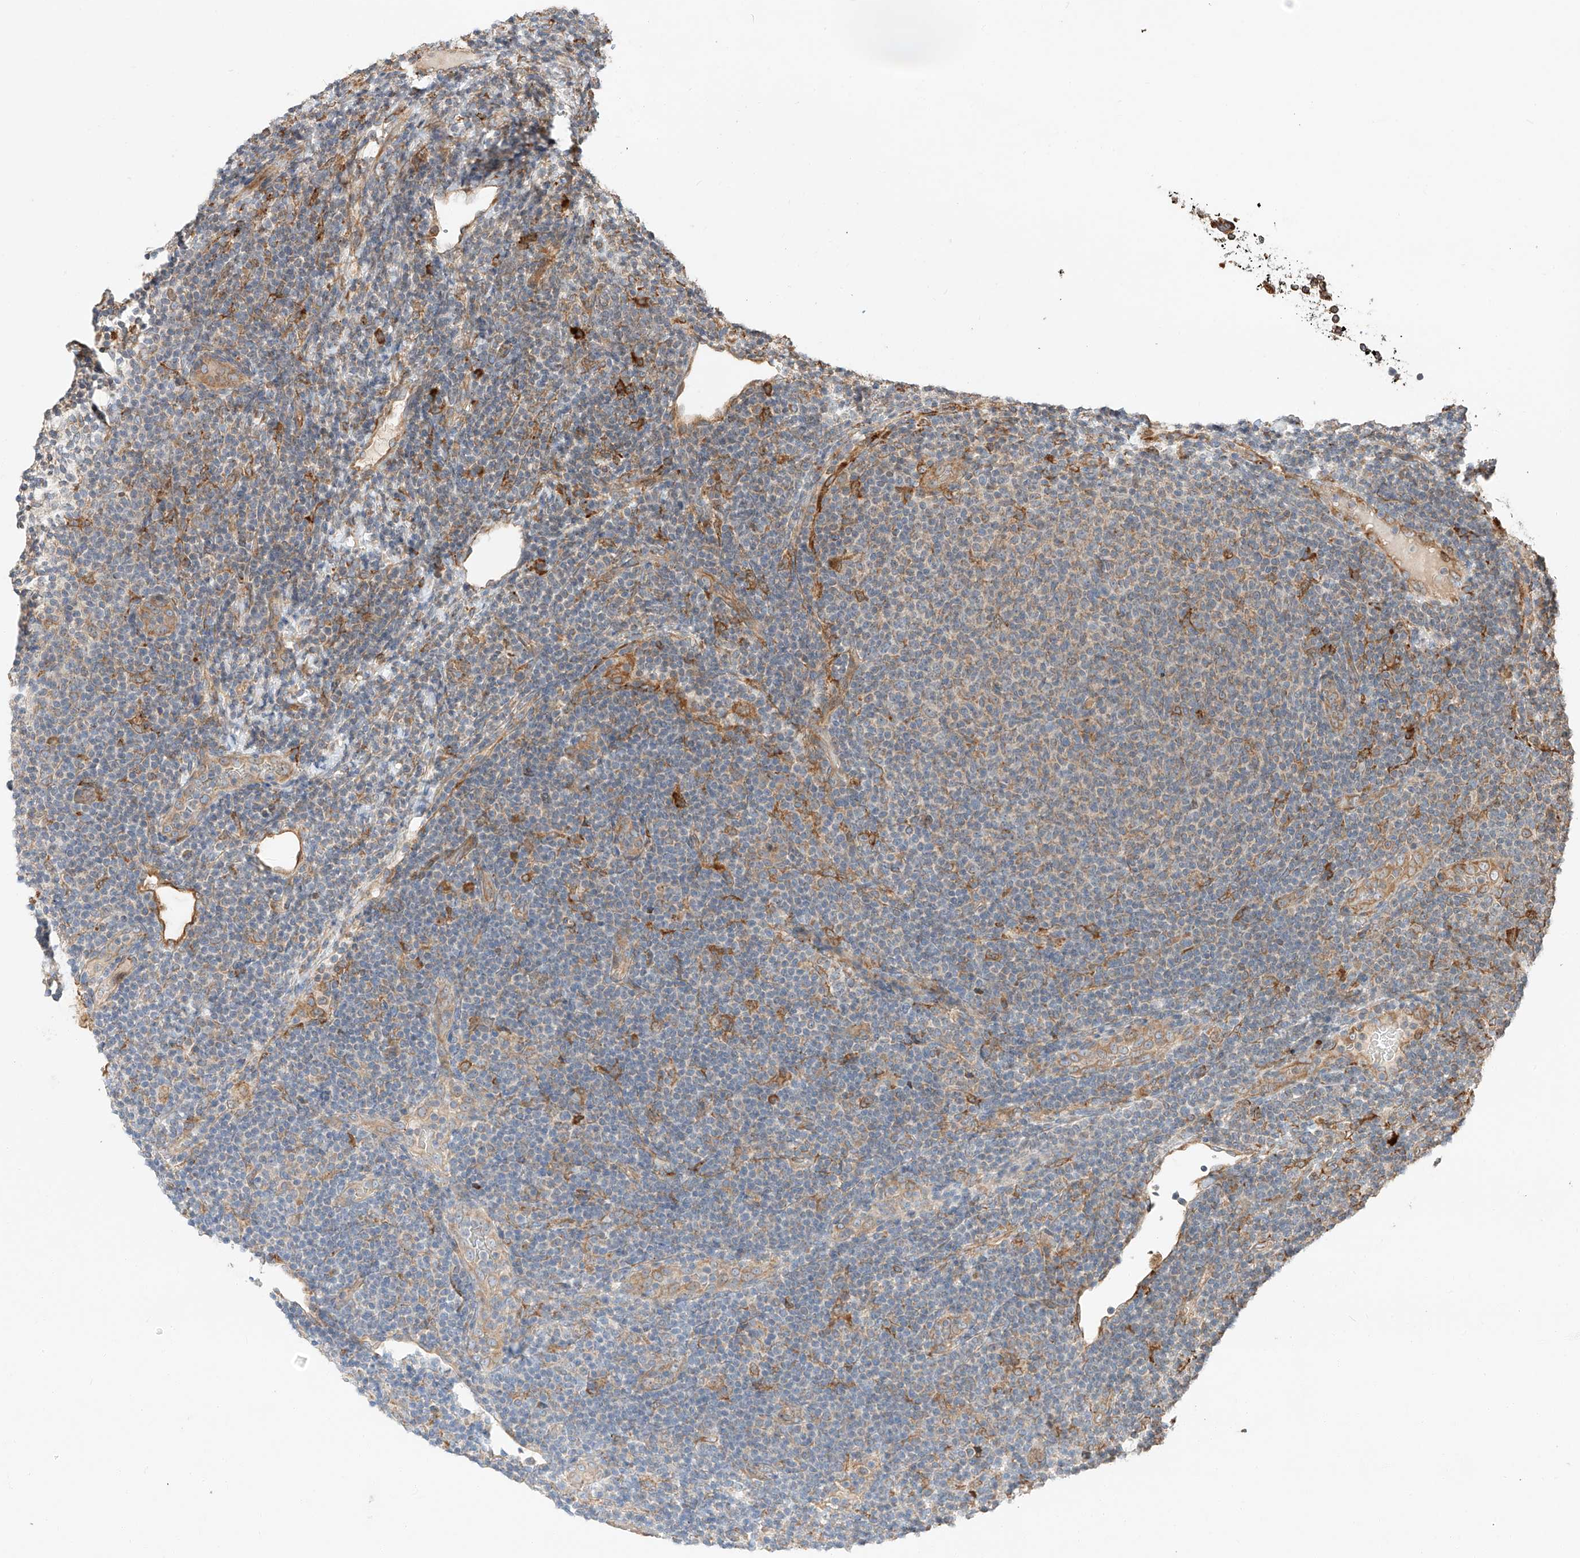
{"staining": {"intensity": "negative", "quantity": "none", "location": "none"}, "tissue": "lymphoma", "cell_type": "Tumor cells", "image_type": "cancer", "snomed": [{"axis": "morphology", "description": "Malignant lymphoma, non-Hodgkin's type, Low grade"}, {"axis": "topography", "description": "Lymph node"}], "caption": "Tumor cells are negative for brown protein staining in lymphoma. Brightfield microscopy of immunohistochemistry (IHC) stained with DAB (brown) and hematoxylin (blue), captured at high magnification.", "gene": "ZNF84", "patient": {"sex": "male", "age": 66}}